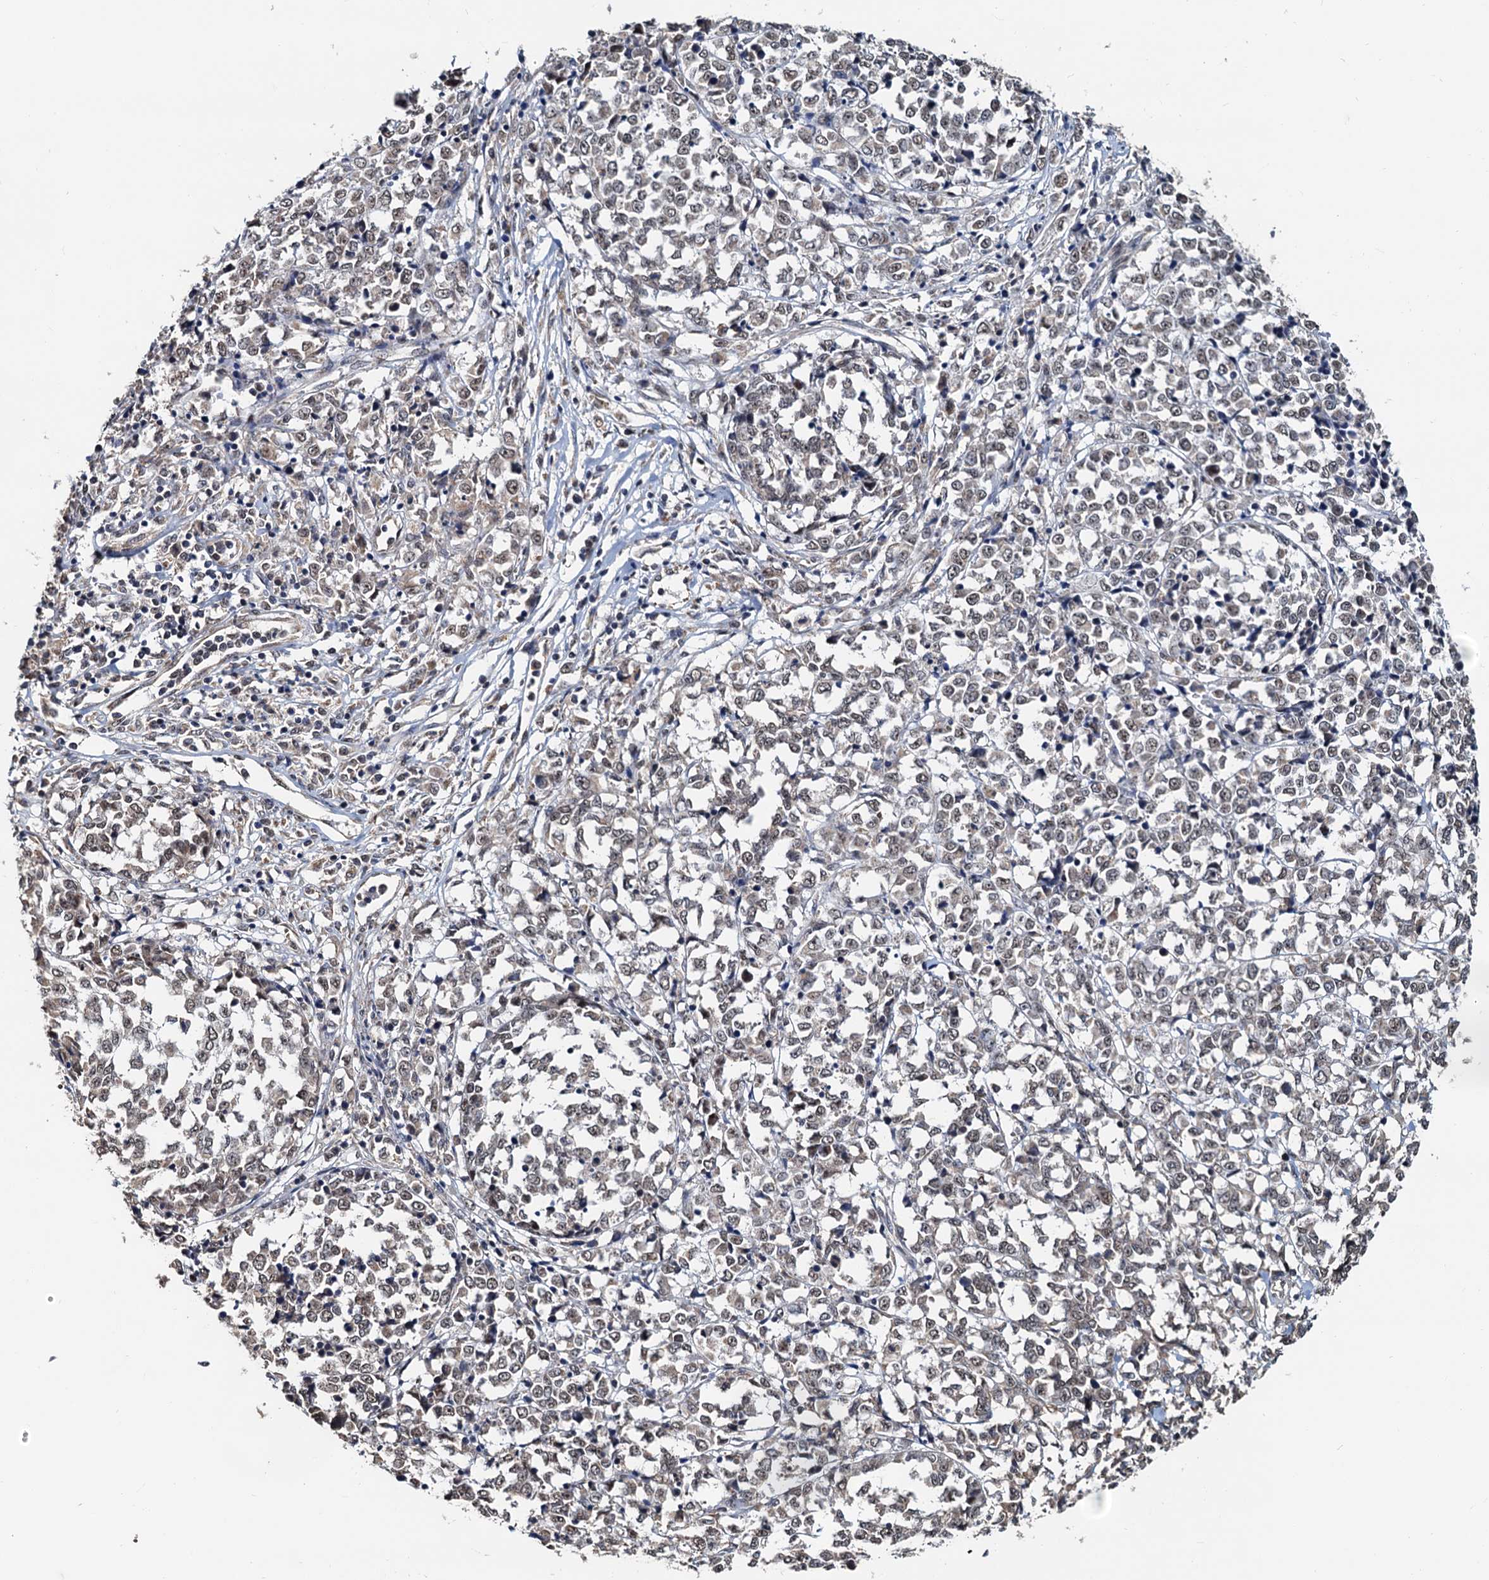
{"staining": {"intensity": "weak", "quantity": "<25%", "location": "nuclear"}, "tissue": "melanoma", "cell_type": "Tumor cells", "image_type": "cancer", "snomed": [{"axis": "morphology", "description": "Malignant melanoma, NOS"}, {"axis": "topography", "description": "Skin"}], "caption": "IHC of malignant melanoma reveals no expression in tumor cells.", "gene": "MCMBP", "patient": {"sex": "female", "age": 72}}